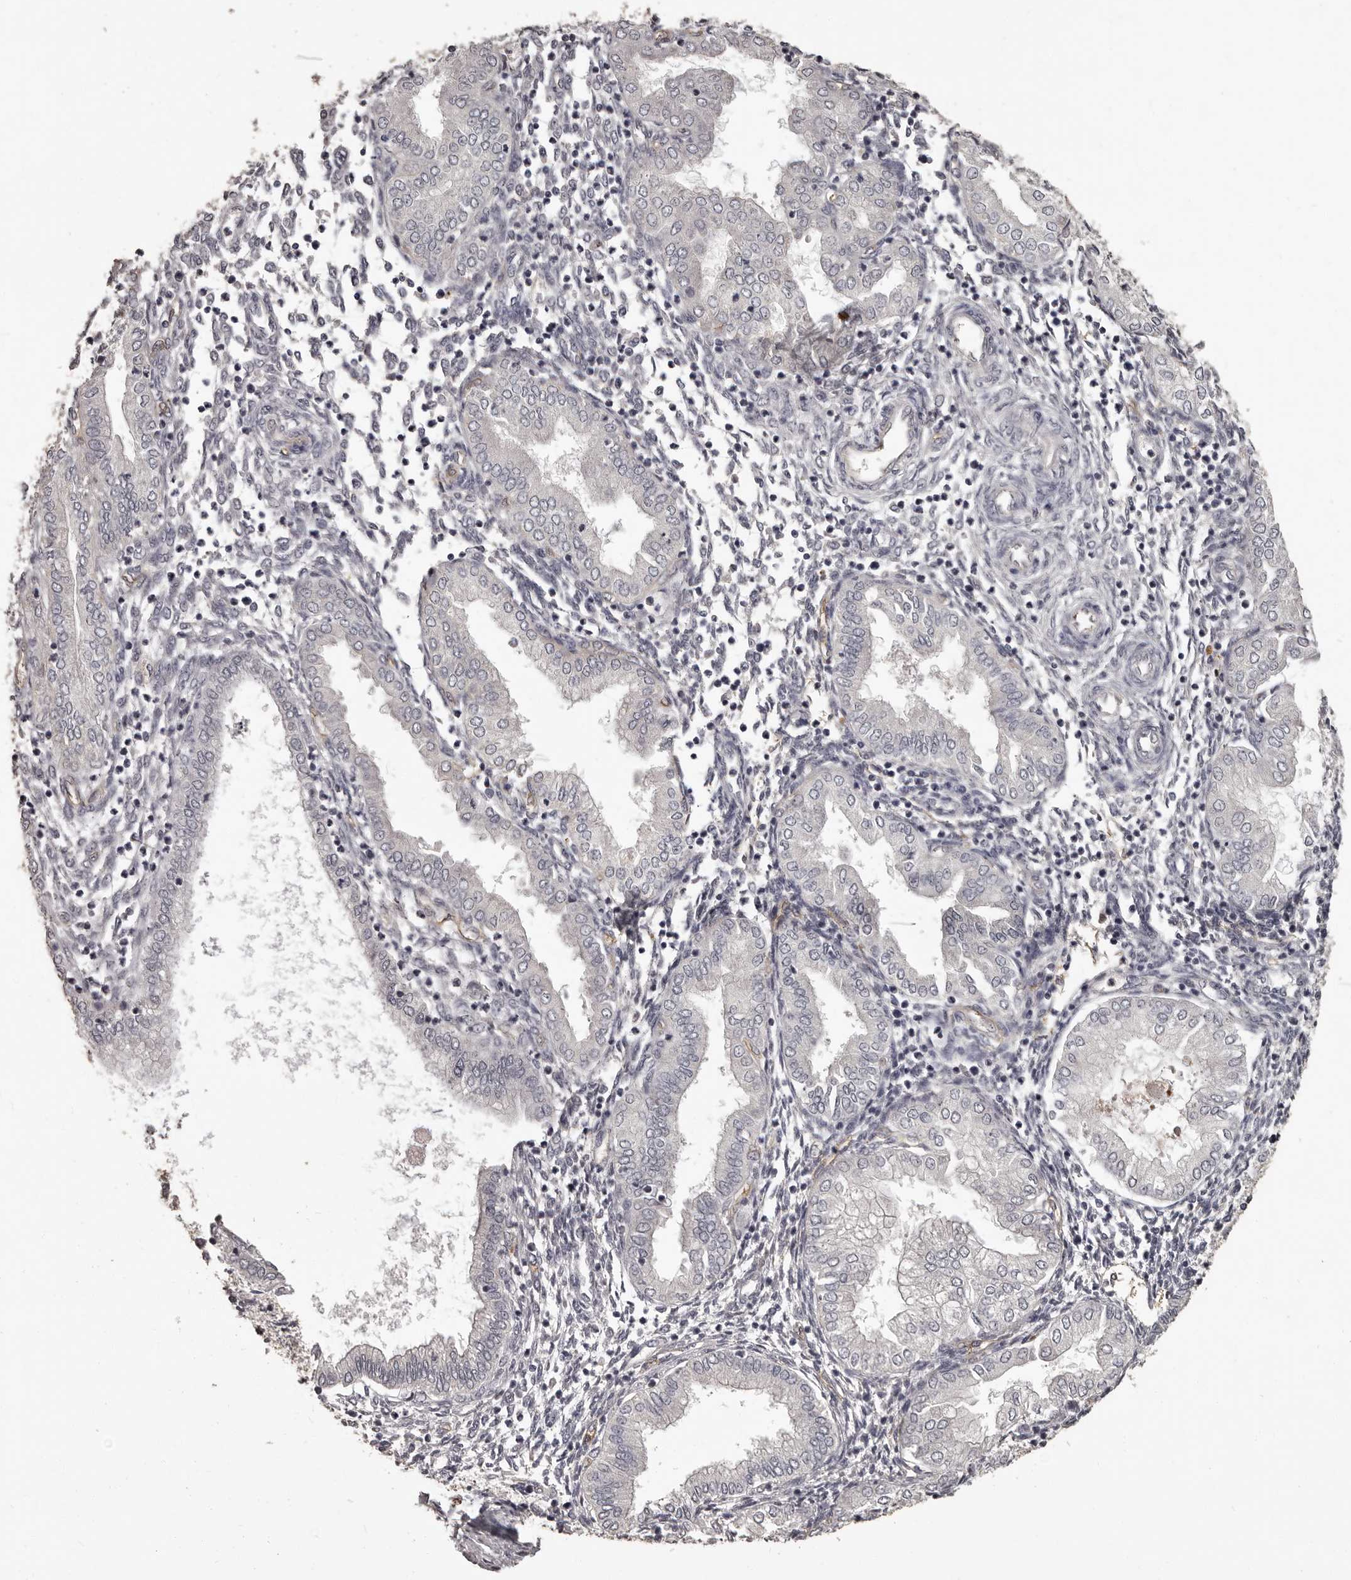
{"staining": {"intensity": "negative", "quantity": "none", "location": "none"}, "tissue": "endometrium", "cell_type": "Cells in endometrial stroma", "image_type": "normal", "snomed": [{"axis": "morphology", "description": "Normal tissue, NOS"}, {"axis": "topography", "description": "Endometrium"}], "caption": "Immunohistochemistry (IHC) photomicrograph of unremarkable human endometrium stained for a protein (brown), which shows no staining in cells in endometrial stroma.", "gene": "GPR78", "patient": {"sex": "female", "age": 53}}